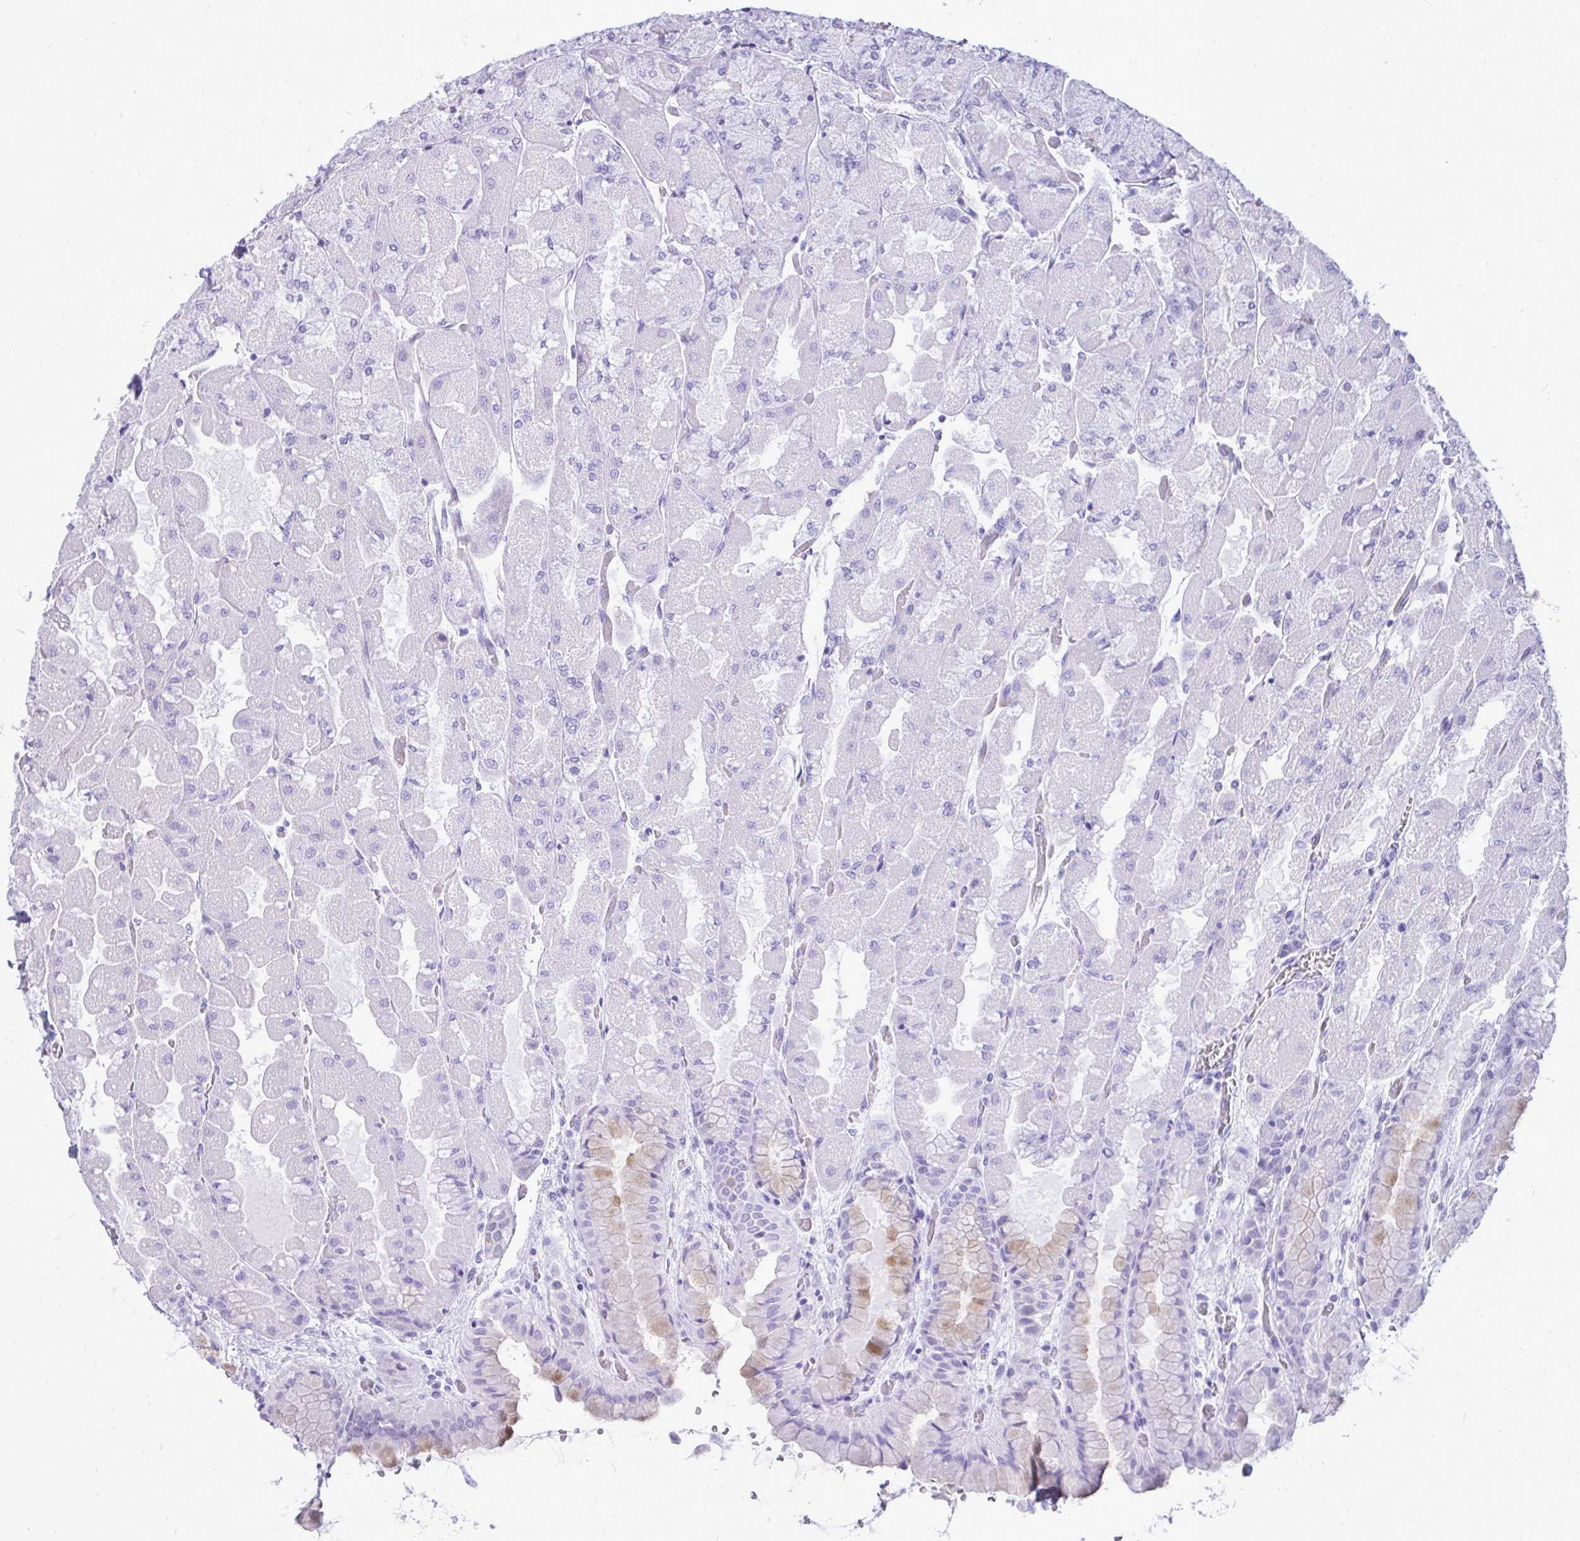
{"staining": {"intensity": "weak", "quantity": "<25%", "location": "cytoplasmic/membranous"}, "tissue": "stomach", "cell_type": "Glandular cells", "image_type": "normal", "snomed": [{"axis": "morphology", "description": "Normal tissue, NOS"}, {"axis": "topography", "description": "Stomach"}], "caption": "This is an immunohistochemistry (IHC) micrograph of normal stomach. There is no positivity in glandular cells.", "gene": "OR10R2", "patient": {"sex": "female", "age": 61}}